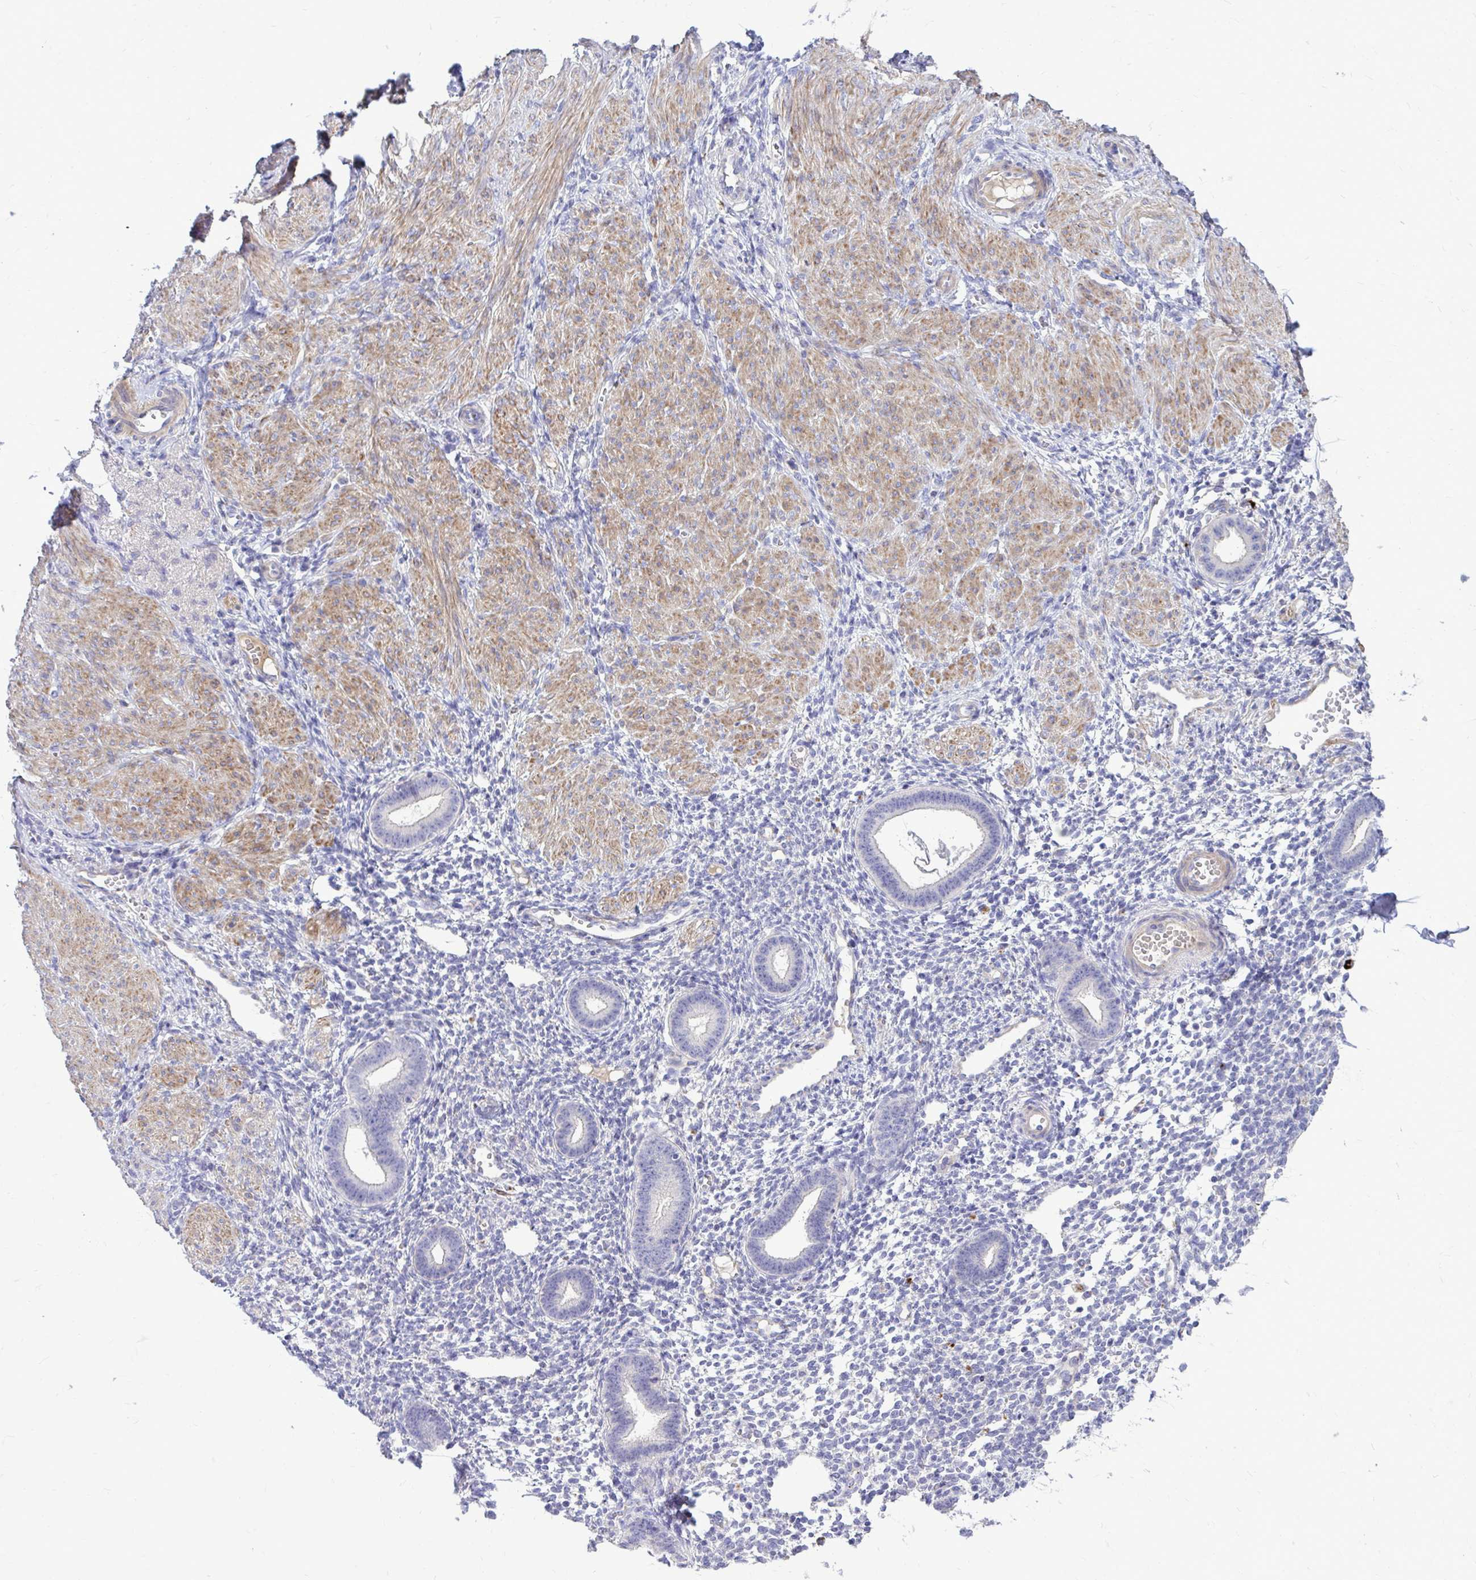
{"staining": {"intensity": "negative", "quantity": "none", "location": "none"}, "tissue": "endometrium", "cell_type": "Cells in endometrial stroma", "image_type": "normal", "snomed": [{"axis": "morphology", "description": "Normal tissue, NOS"}, {"axis": "topography", "description": "Endometrium"}], "caption": "Immunohistochemical staining of benign endometrium exhibits no significant expression in cells in endometrial stroma.", "gene": "TP53I11", "patient": {"sex": "female", "age": 36}}